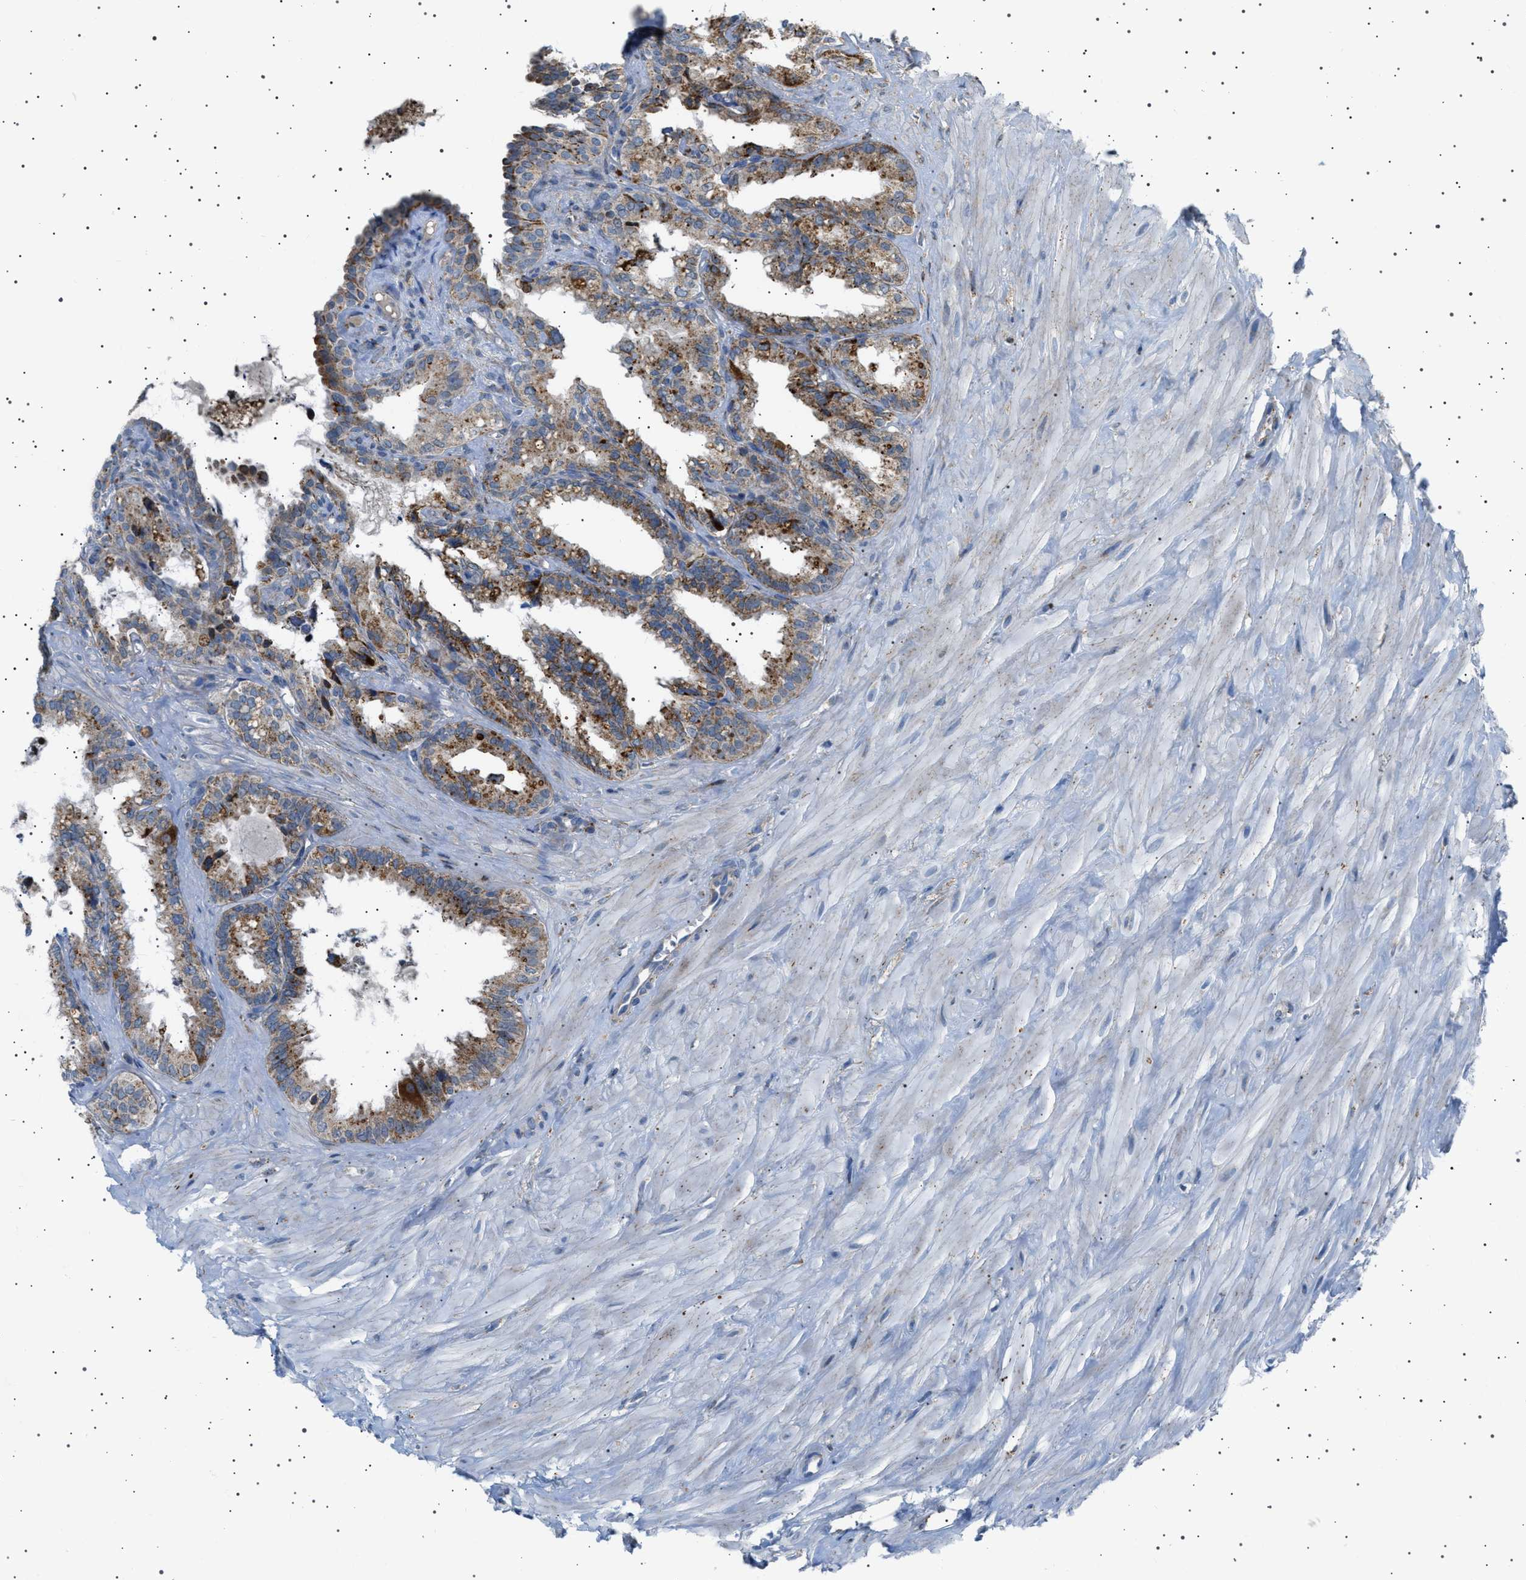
{"staining": {"intensity": "moderate", "quantity": ">75%", "location": "cytoplasmic/membranous"}, "tissue": "seminal vesicle", "cell_type": "Glandular cells", "image_type": "normal", "snomed": [{"axis": "morphology", "description": "Normal tissue, NOS"}, {"axis": "topography", "description": "Seminal veicle"}], "caption": "A high-resolution image shows IHC staining of benign seminal vesicle, which shows moderate cytoplasmic/membranous staining in about >75% of glandular cells. Nuclei are stained in blue.", "gene": "UBXN8", "patient": {"sex": "male", "age": 64}}